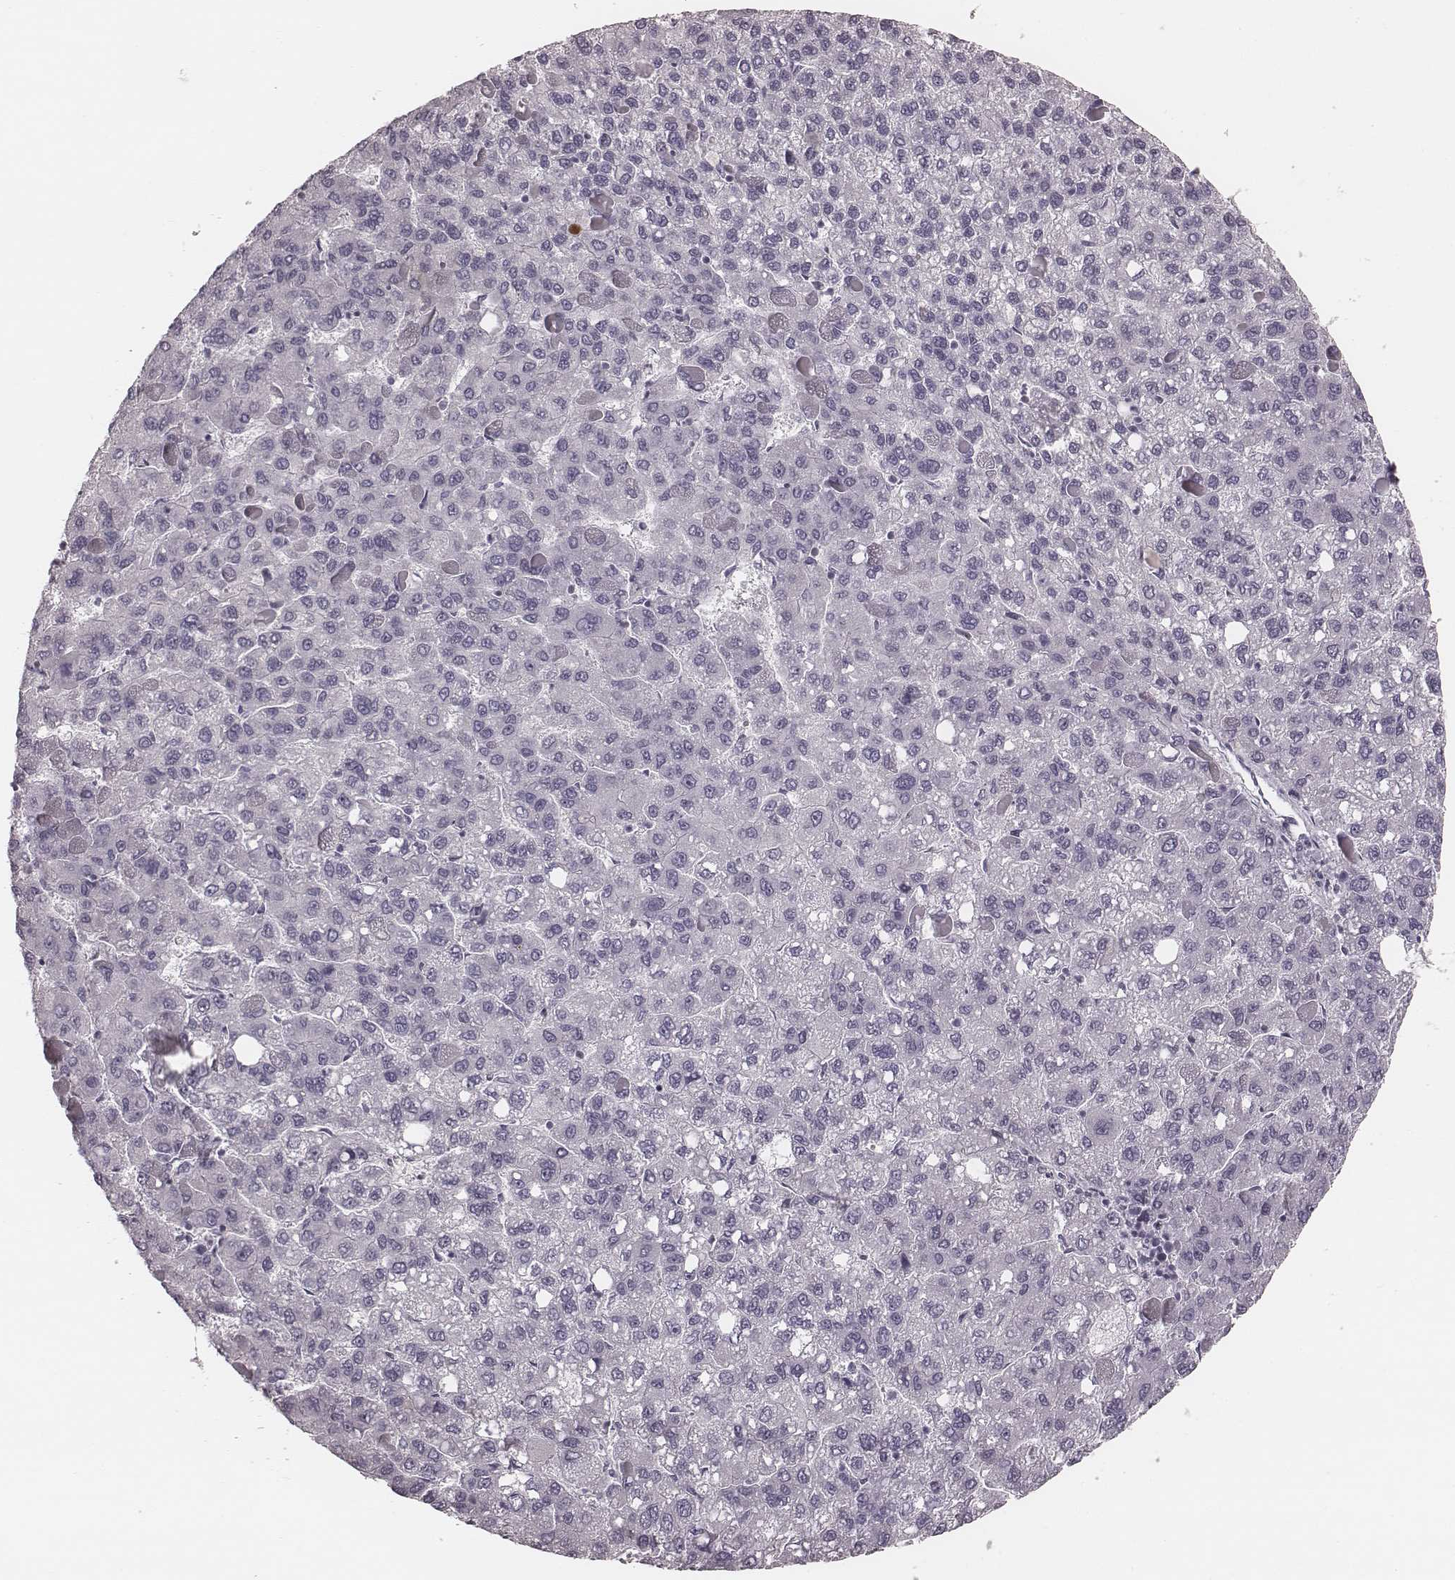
{"staining": {"intensity": "negative", "quantity": "none", "location": "none"}, "tissue": "liver cancer", "cell_type": "Tumor cells", "image_type": "cancer", "snomed": [{"axis": "morphology", "description": "Carcinoma, Hepatocellular, NOS"}, {"axis": "topography", "description": "Liver"}], "caption": "Tumor cells show no significant staining in liver cancer.", "gene": "S100Z", "patient": {"sex": "female", "age": 82}}